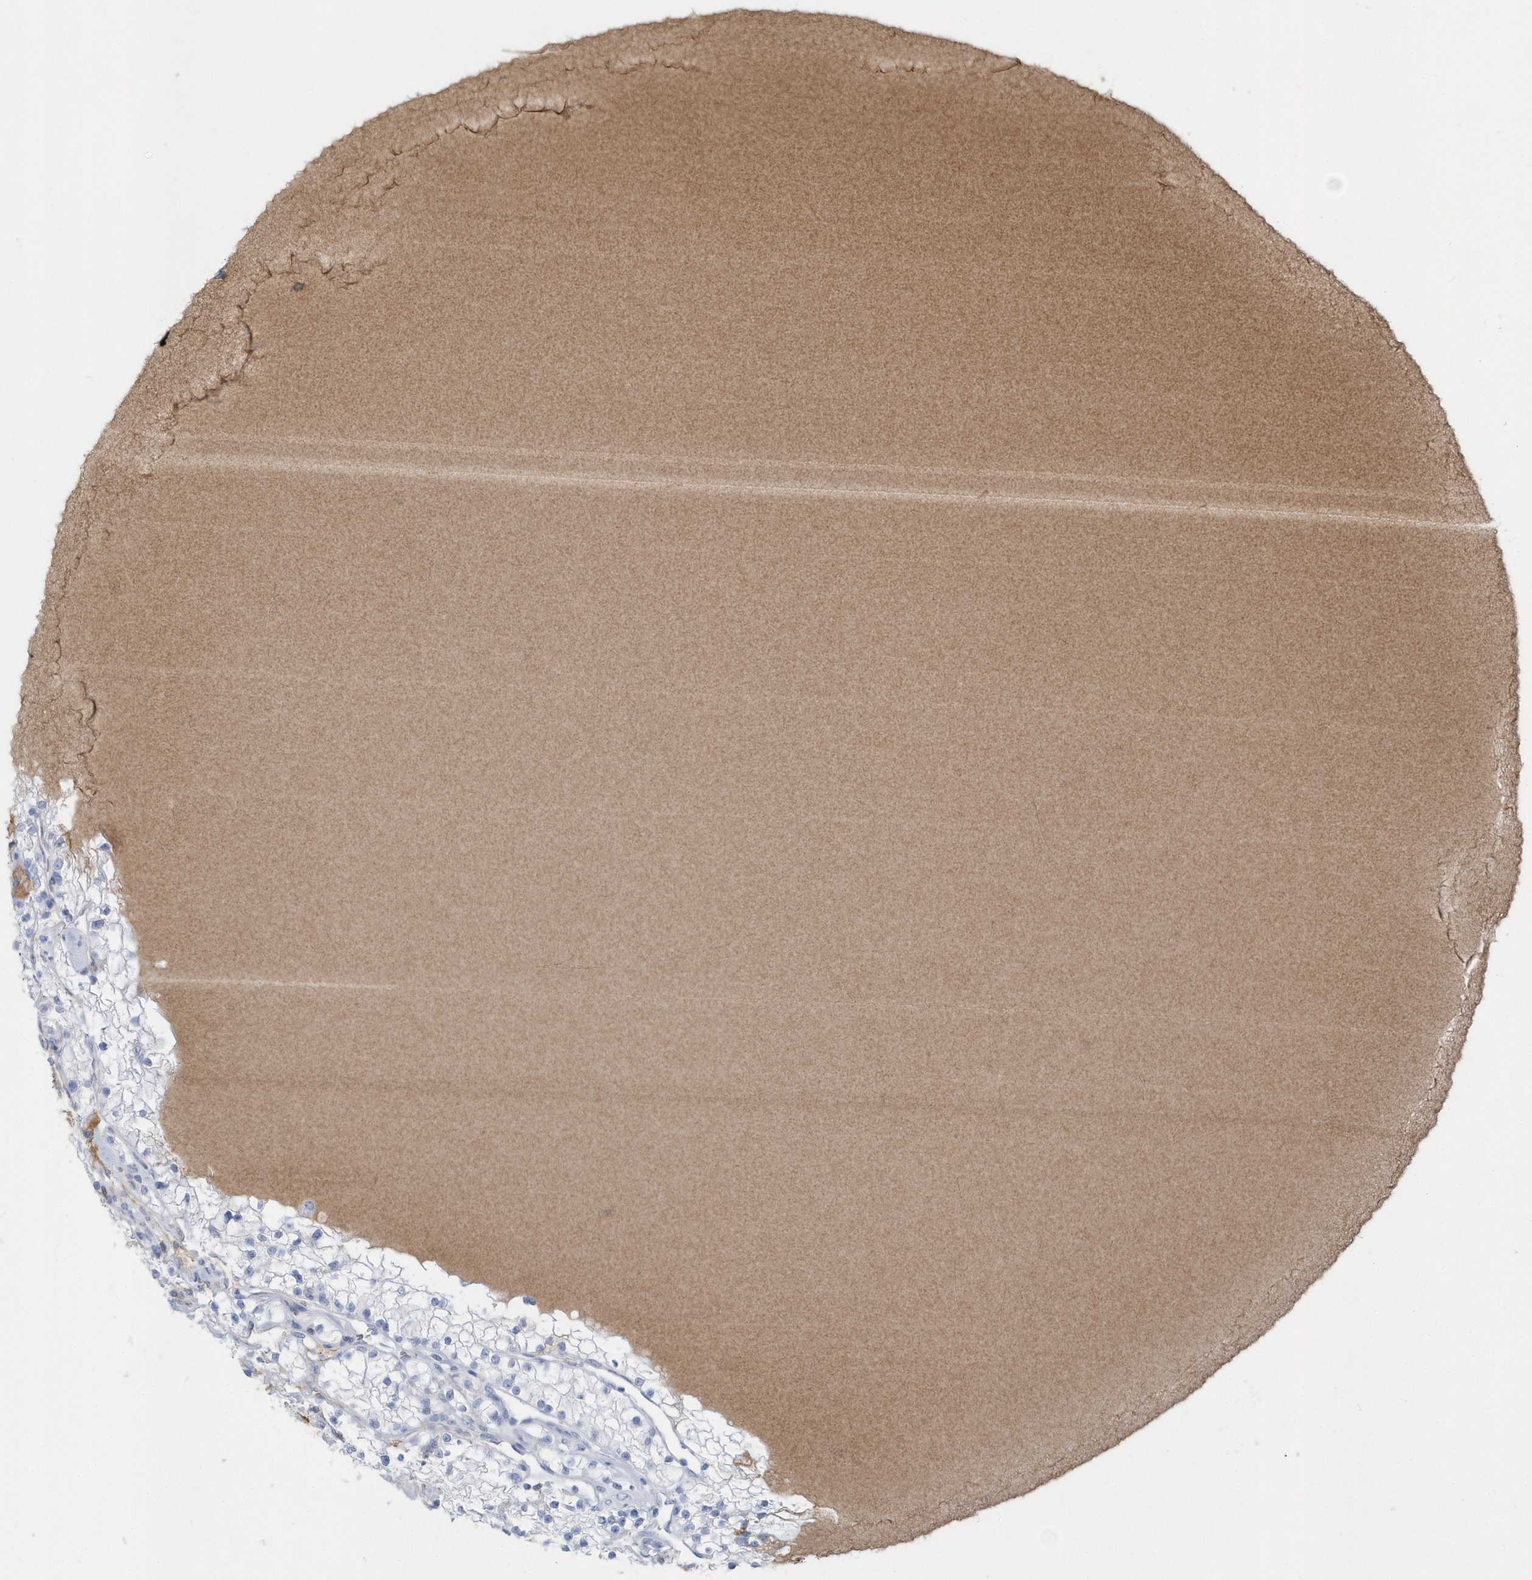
{"staining": {"intensity": "negative", "quantity": "none", "location": "none"}, "tissue": "renal cancer", "cell_type": "Tumor cells", "image_type": "cancer", "snomed": [{"axis": "morphology", "description": "Adenocarcinoma, NOS"}, {"axis": "topography", "description": "Kidney"}], "caption": "There is no significant expression in tumor cells of renal cancer.", "gene": "JCHAIN", "patient": {"sex": "male", "age": 80}}